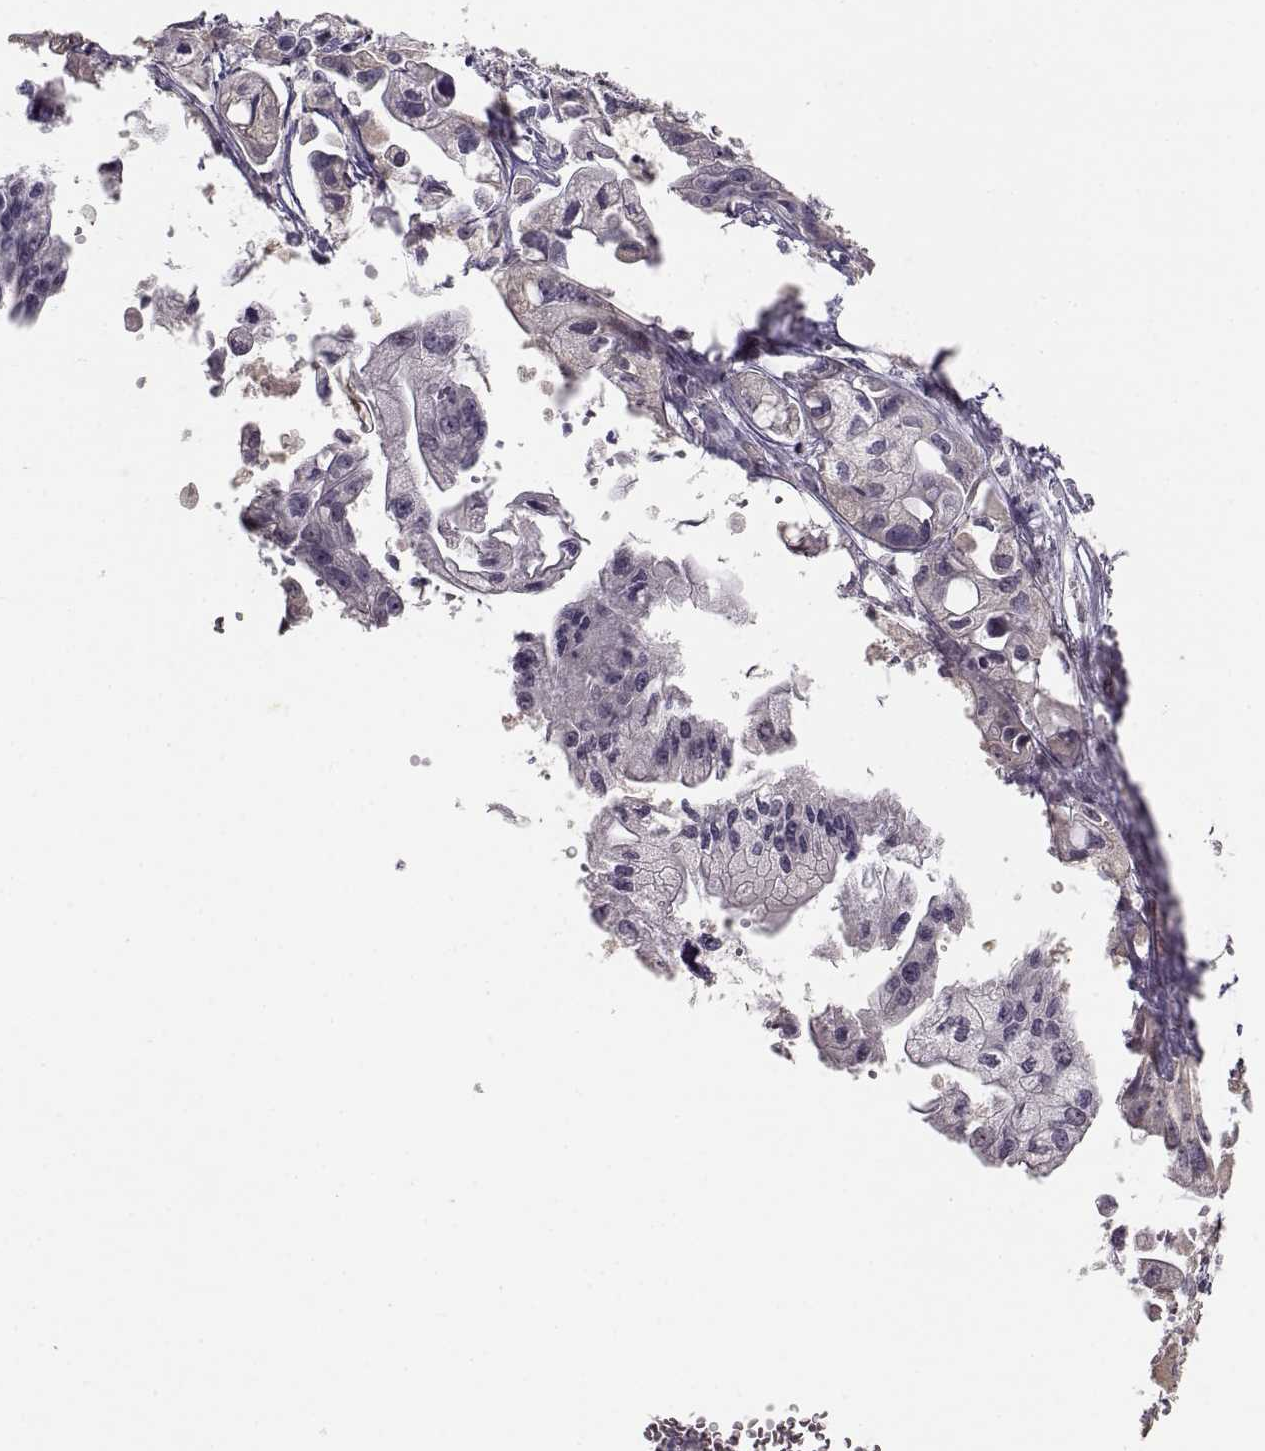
{"staining": {"intensity": "negative", "quantity": "none", "location": "none"}, "tissue": "pancreatic cancer", "cell_type": "Tumor cells", "image_type": "cancer", "snomed": [{"axis": "morphology", "description": "Adenocarcinoma, NOS"}, {"axis": "topography", "description": "Pancreas"}], "caption": "Micrograph shows no protein staining in tumor cells of pancreatic cancer (adenocarcinoma) tissue.", "gene": "UROC1", "patient": {"sex": "male", "age": 70}}